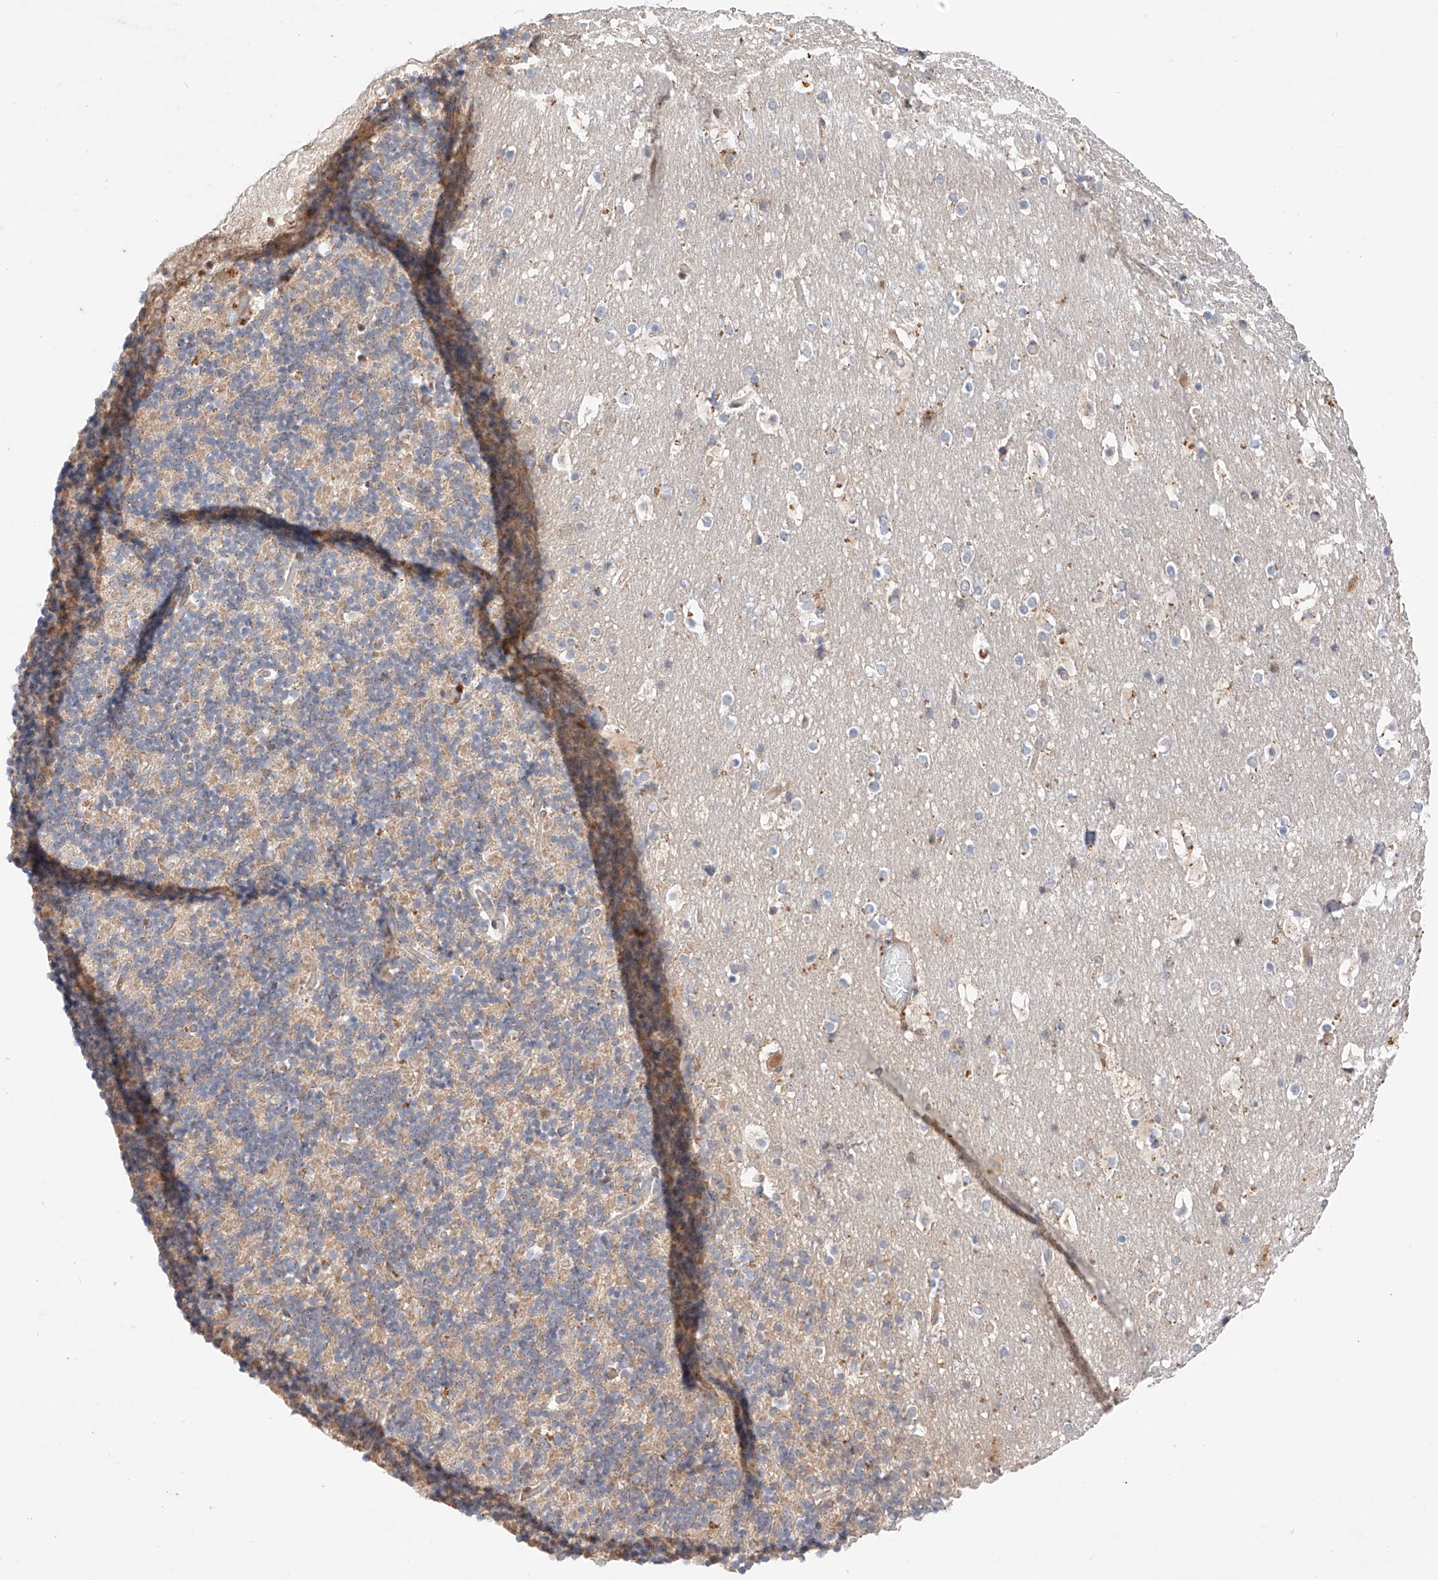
{"staining": {"intensity": "weak", "quantity": "25%-75%", "location": "cytoplasmic/membranous"}, "tissue": "cerebellum", "cell_type": "Cells in granular layer", "image_type": "normal", "snomed": [{"axis": "morphology", "description": "Normal tissue, NOS"}, {"axis": "topography", "description": "Cerebellum"}], "caption": "Protein analysis of benign cerebellum exhibits weak cytoplasmic/membranous staining in approximately 25%-75% of cells in granular layer.", "gene": "GCNT1", "patient": {"sex": "male", "age": 57}}